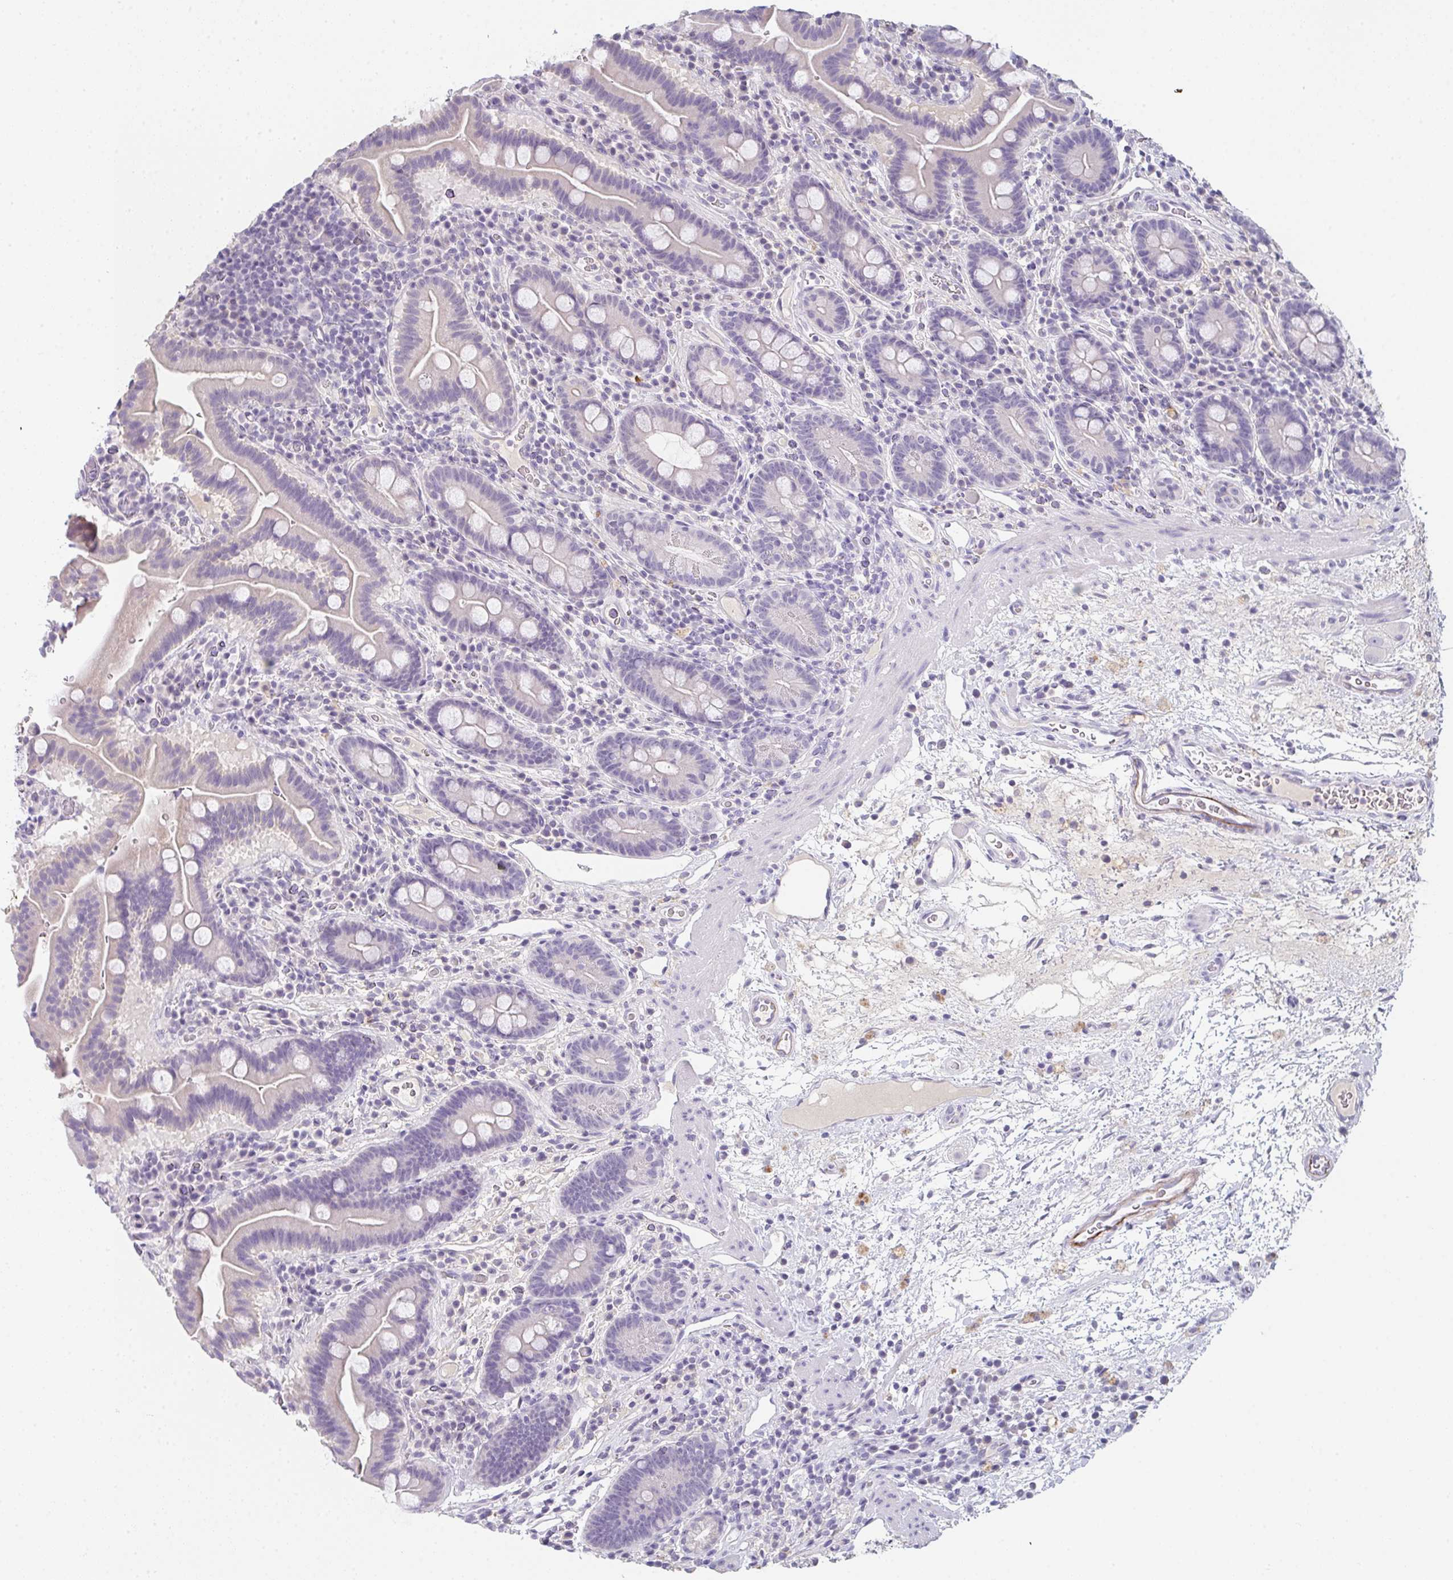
{"staining": {"intensity": "negative", "quantity": "none", "location": "none"}, "tissue": "small intestine", "cell_type": "Glandular cells", "image_type": "normal", "snomed": [{"axis": "morphology", "description": "Normal tissue, NOS"}, {"axis": "topography", "description": "Small intestine"}], "caption": "Immunohistochemistry (IHC) micrograph of benign small intestine: small intestine stained with DAB (3,3'-diaminobenzidine) shows no significant protein expression in glandular cells. (Brightfield microscopy of DAB (3,3'-diaminobenzidine) IHC at high magnification).", "gene": "C1QTNF8", "patient": {"sex": "male", "age": 26}}